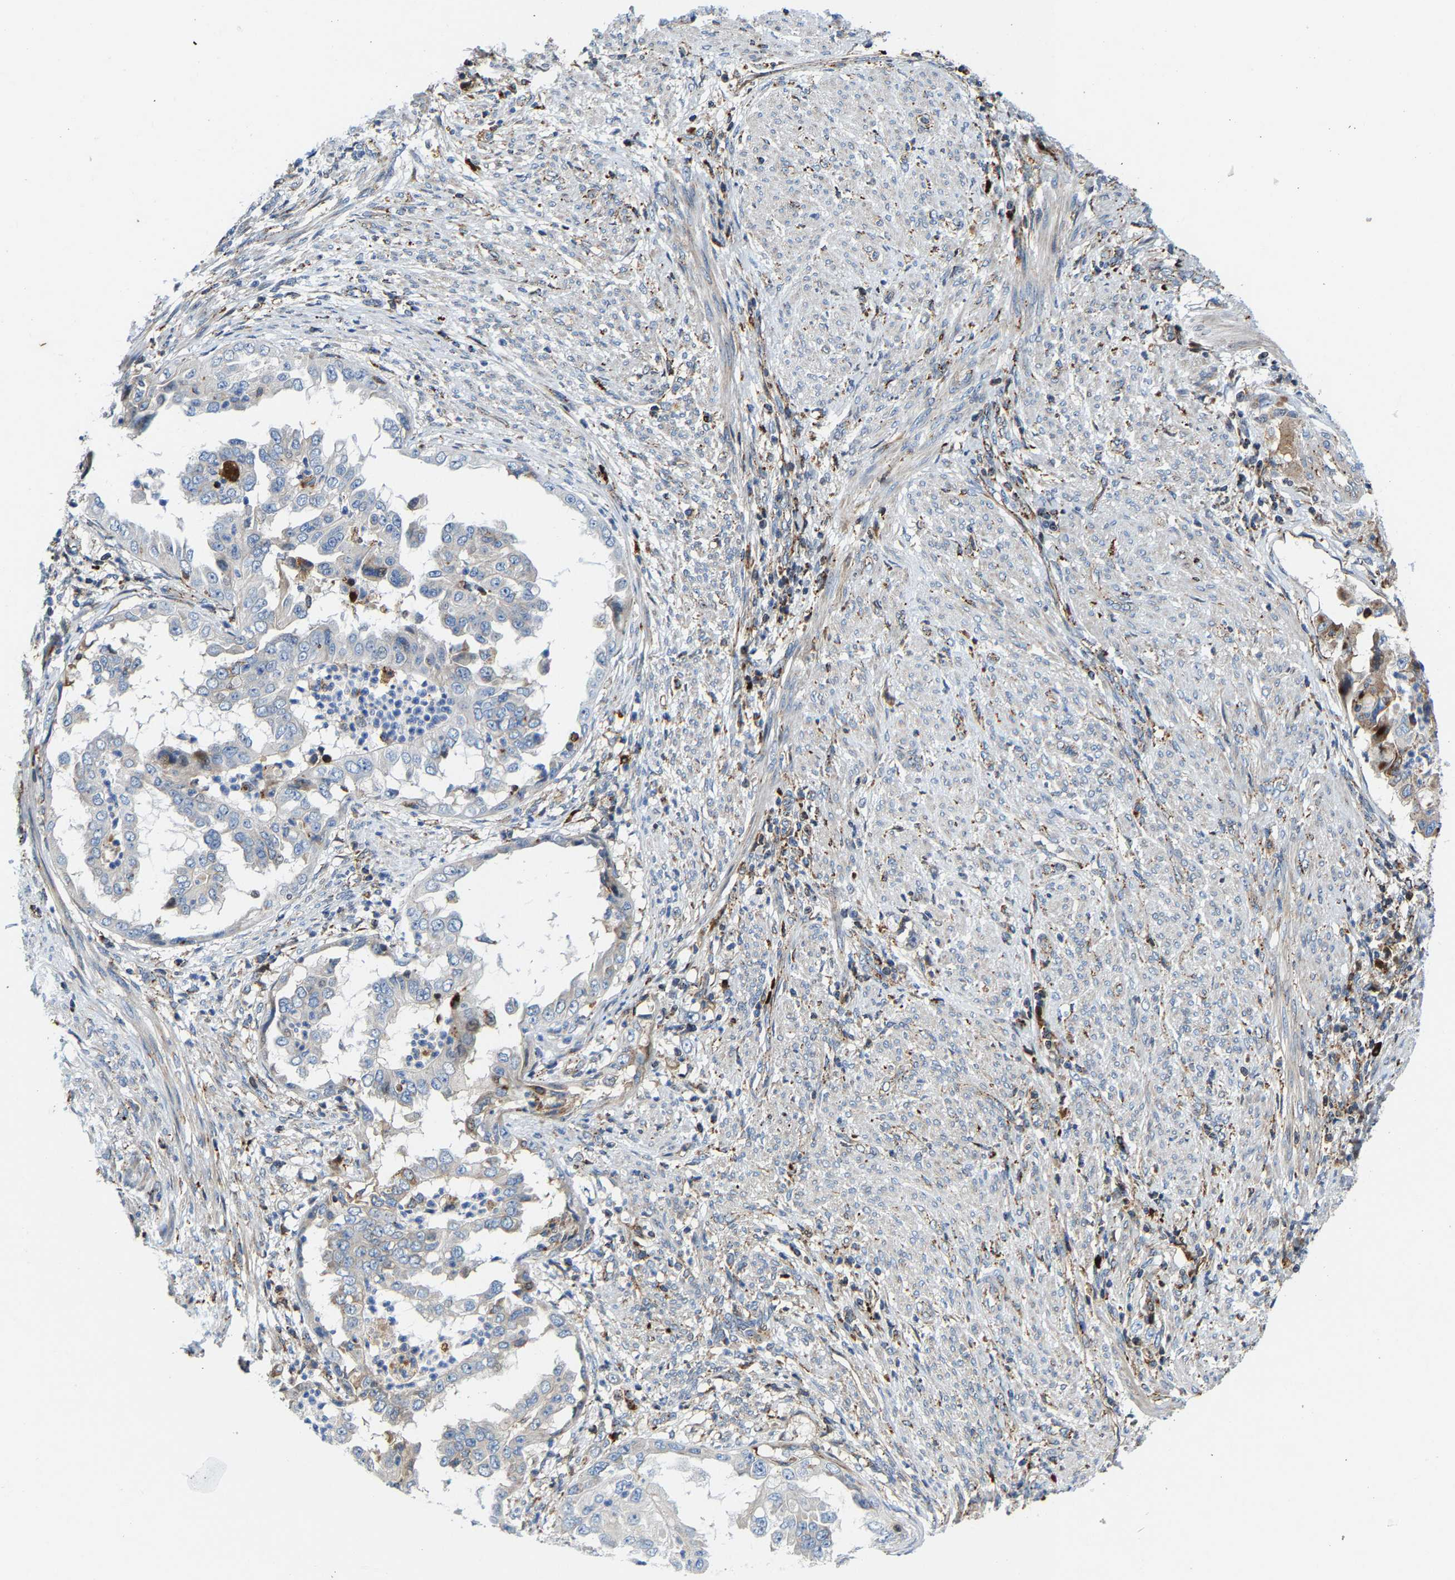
{"staining": {"intensity": "weak", "quantity": "25%-75%", "location": "cytoplasmic/membranous"}, "tissue": "endometrial cancer", "cell_type": "Tumor cells", "image_type": "cancer", "snomed": [{"axis": "morphology", "description": "Adenocarcinoma, NOS"}, {"axis": "topography", "description": "Endometrium"}], "caption": "Immunohistochemistry (IHC) staining of adenocarcinoma (endometrial), which exhibits low levels of weak cytoplasmic/membranous expression in approximately 25%-75% of tumor cells indicating weak cytoplasmic/membranous protein staining. The staining was performed using DAB (3,3'-diaminobenzidine) (brown) for protein detection and nuclei were counterstained in hematoxylin (blue).", "gene": "DPP7", "patient": {"sex": "female", "age": 85}}